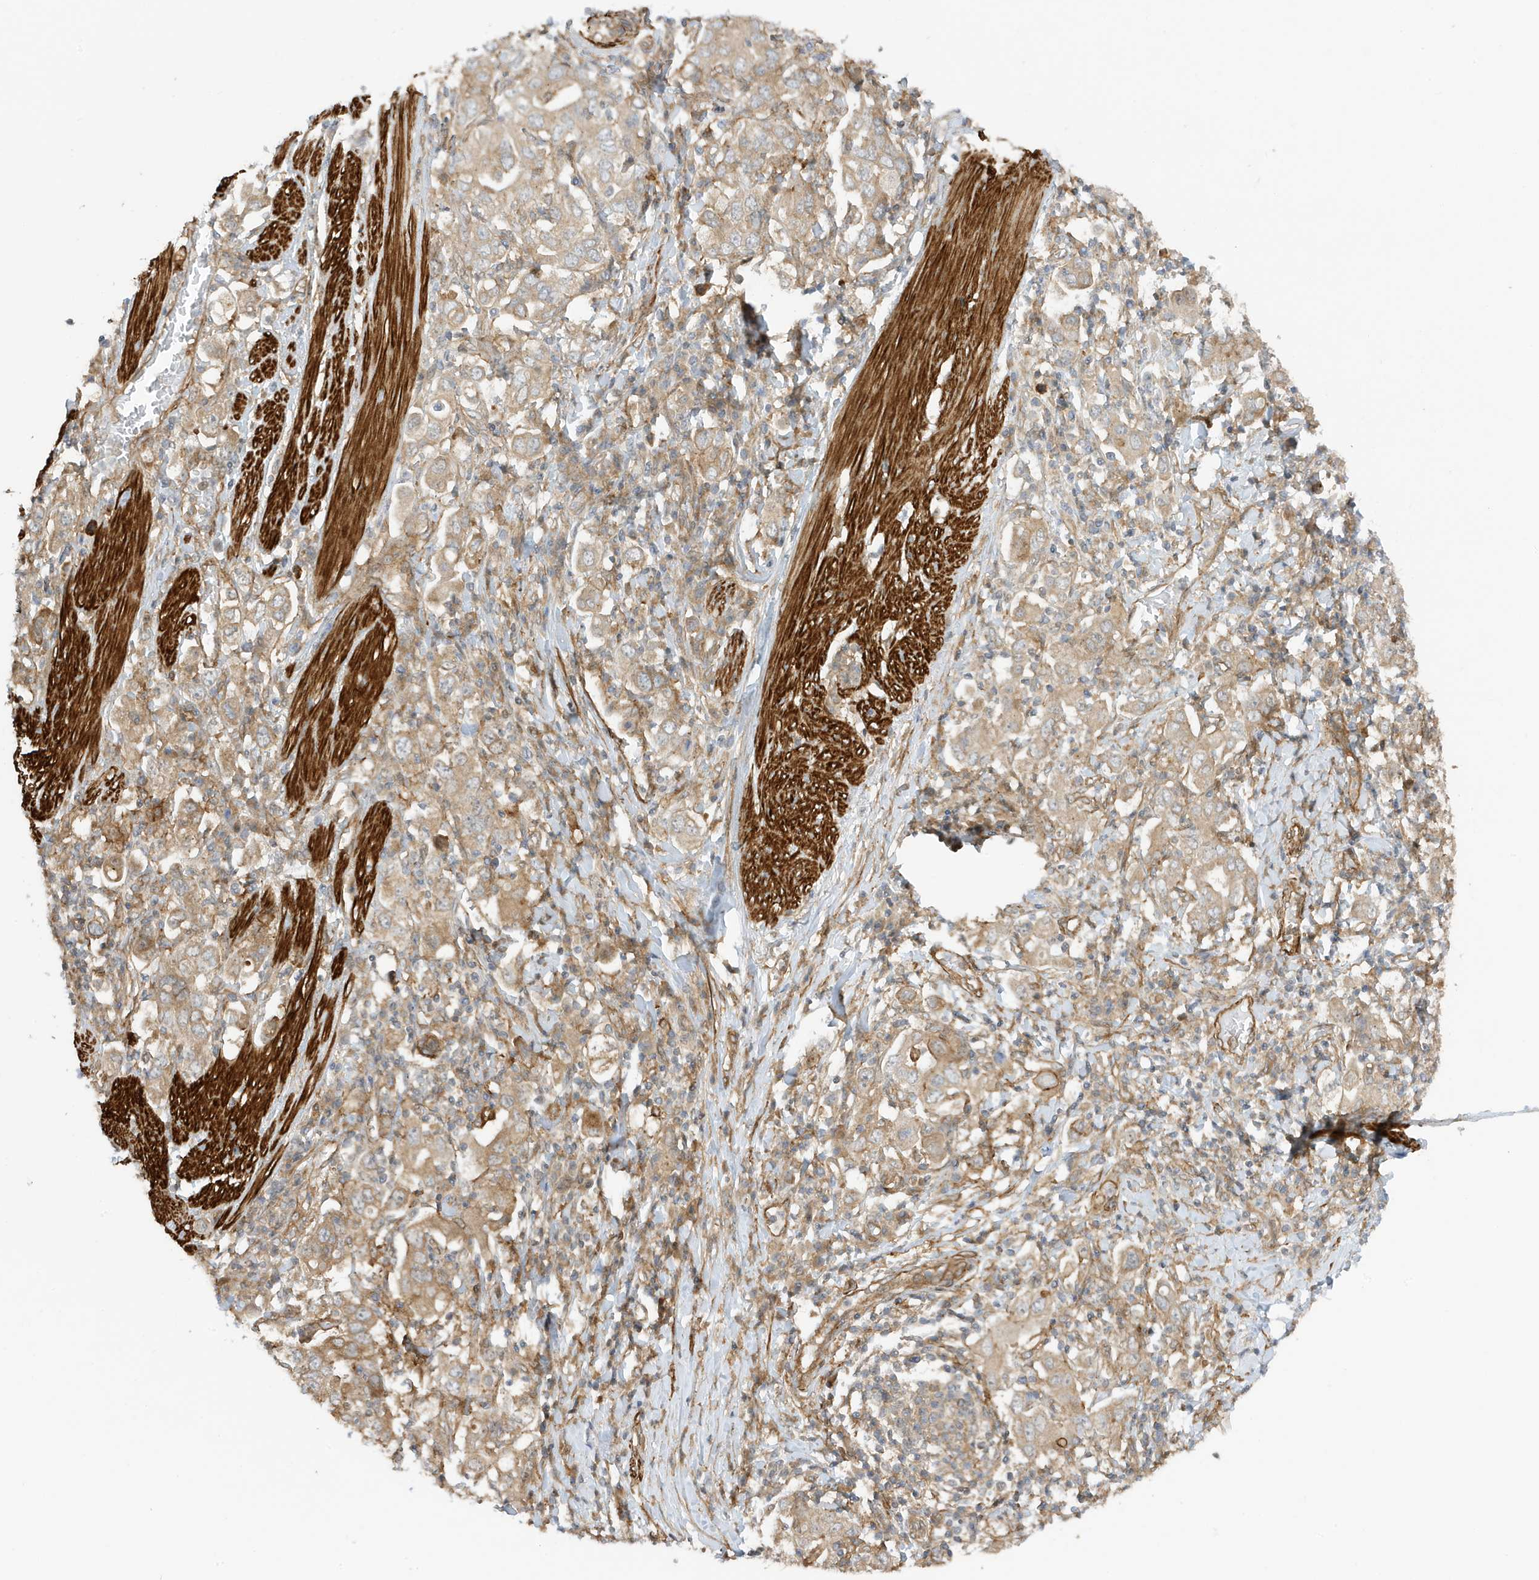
{"staining": {"intensity": "moderate", "quantity": ">75%", "location": "cytoplasmic/membranous"}, "tissue": "stomach cancer", "cell_type": "Tumor cells", "image_type": "cancer", "snomed": [{"axis": "morphology", "description": "Adenocarcinoma, NOS"}, {"axis": "topography", "description": "Stomach, upper"}], "caption": "Stomach cancer (adenocarcinoma) tissue shows moderate cytoplasmic/membranous expression in approximately >75% of tumor cells, visualized by immunohistochemistry. The staining was performed using DAB (3,3'-diaminobenzidine), with brown indicating positive protein expression. Nuclei are stained blue with hematoxylin.", "gene": "CDC42EP3", "patient": {"sex": "male", "age": 62}}